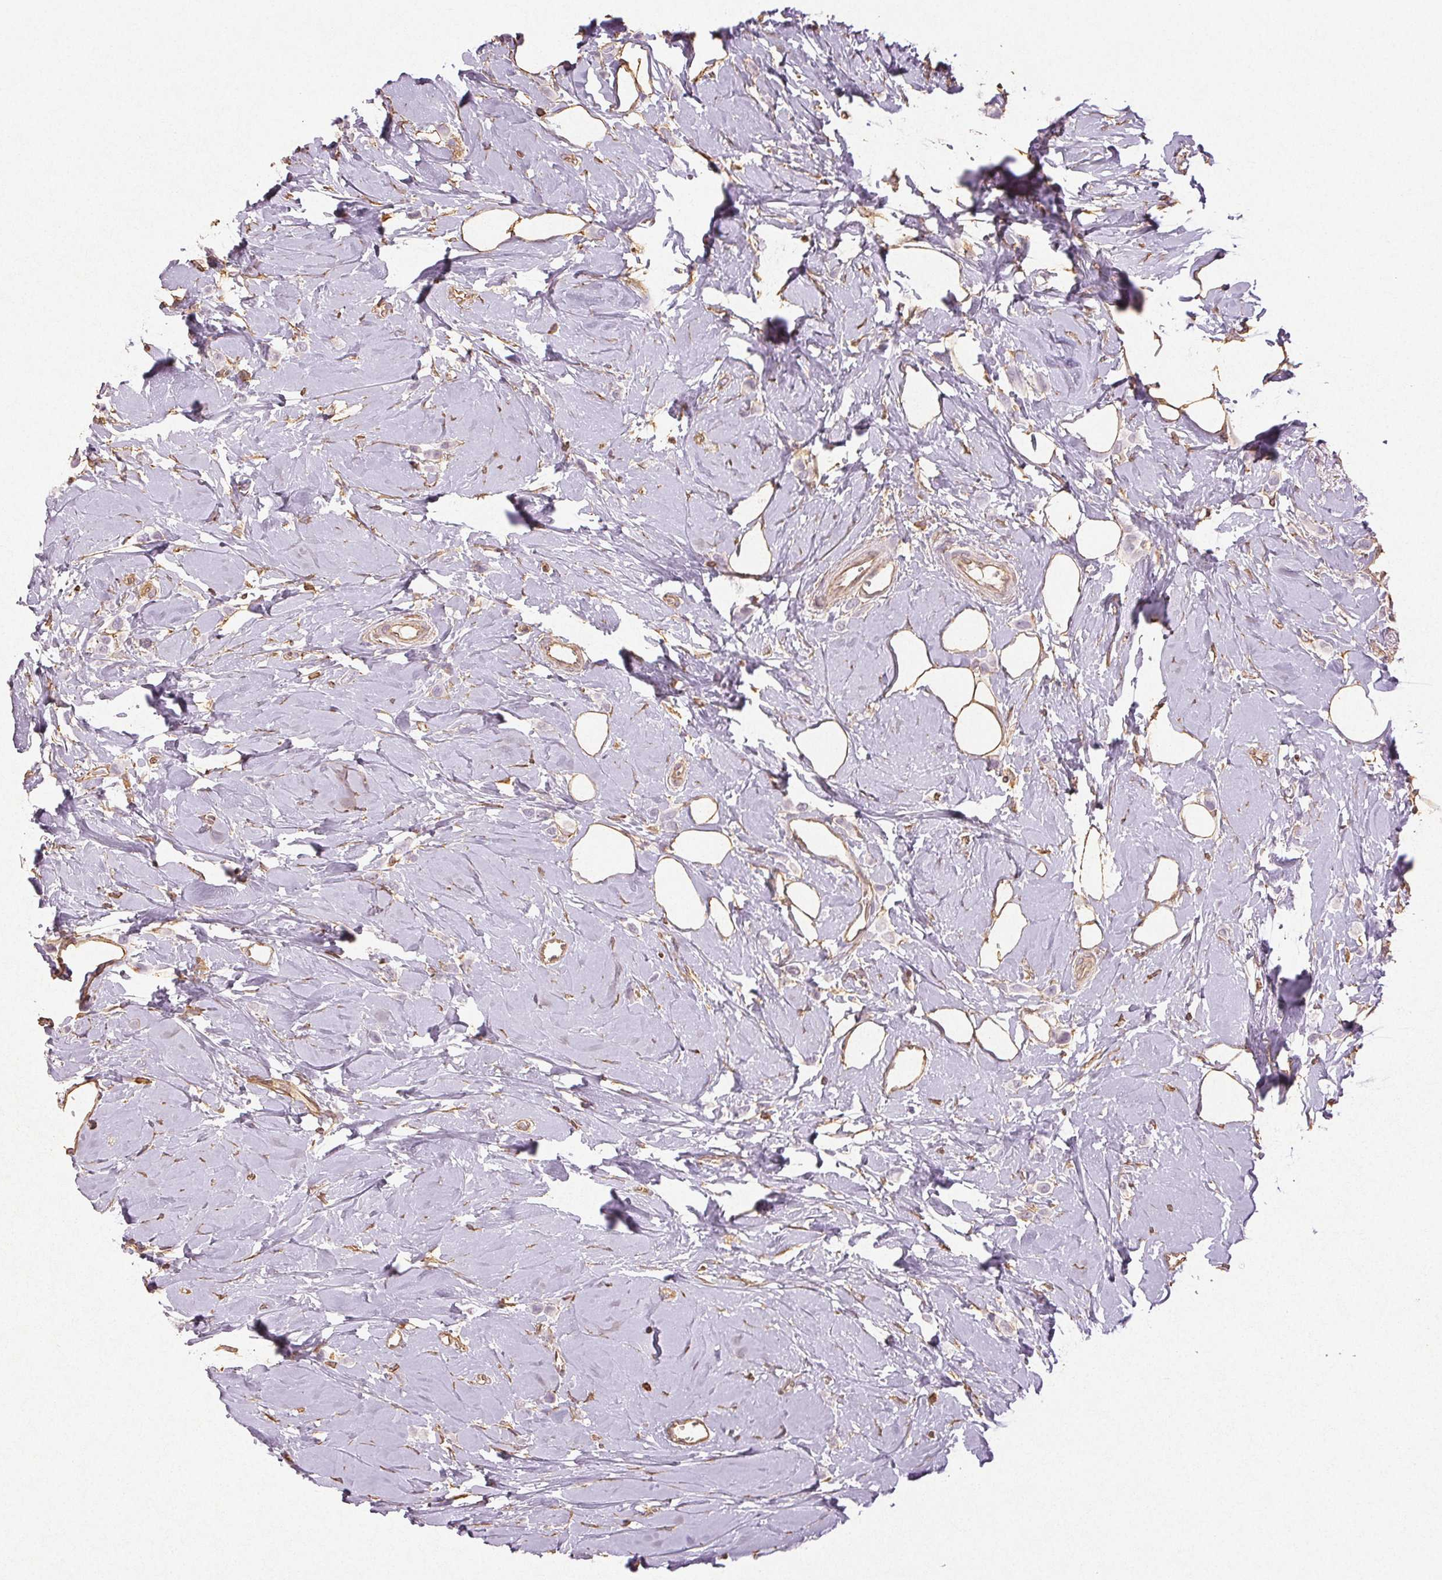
{"staining": {"intensity": "negative", "quantity": "none", "location": "none"}, "tissue": "breast cancer", "cell_type": "Tumor cells", "image_type": "cancer", "snomed": [{"axis": "morphology", "description": "Lobular carcinoma"}, {"axis": "topography", "description": "Breast"}], "caption": "The histopathology image displays no significant expression in tumor cells of breast cancer (lobular carcinoma).", "gene": "COL7A1", "patient": {"sex": "female", "age": 66}}